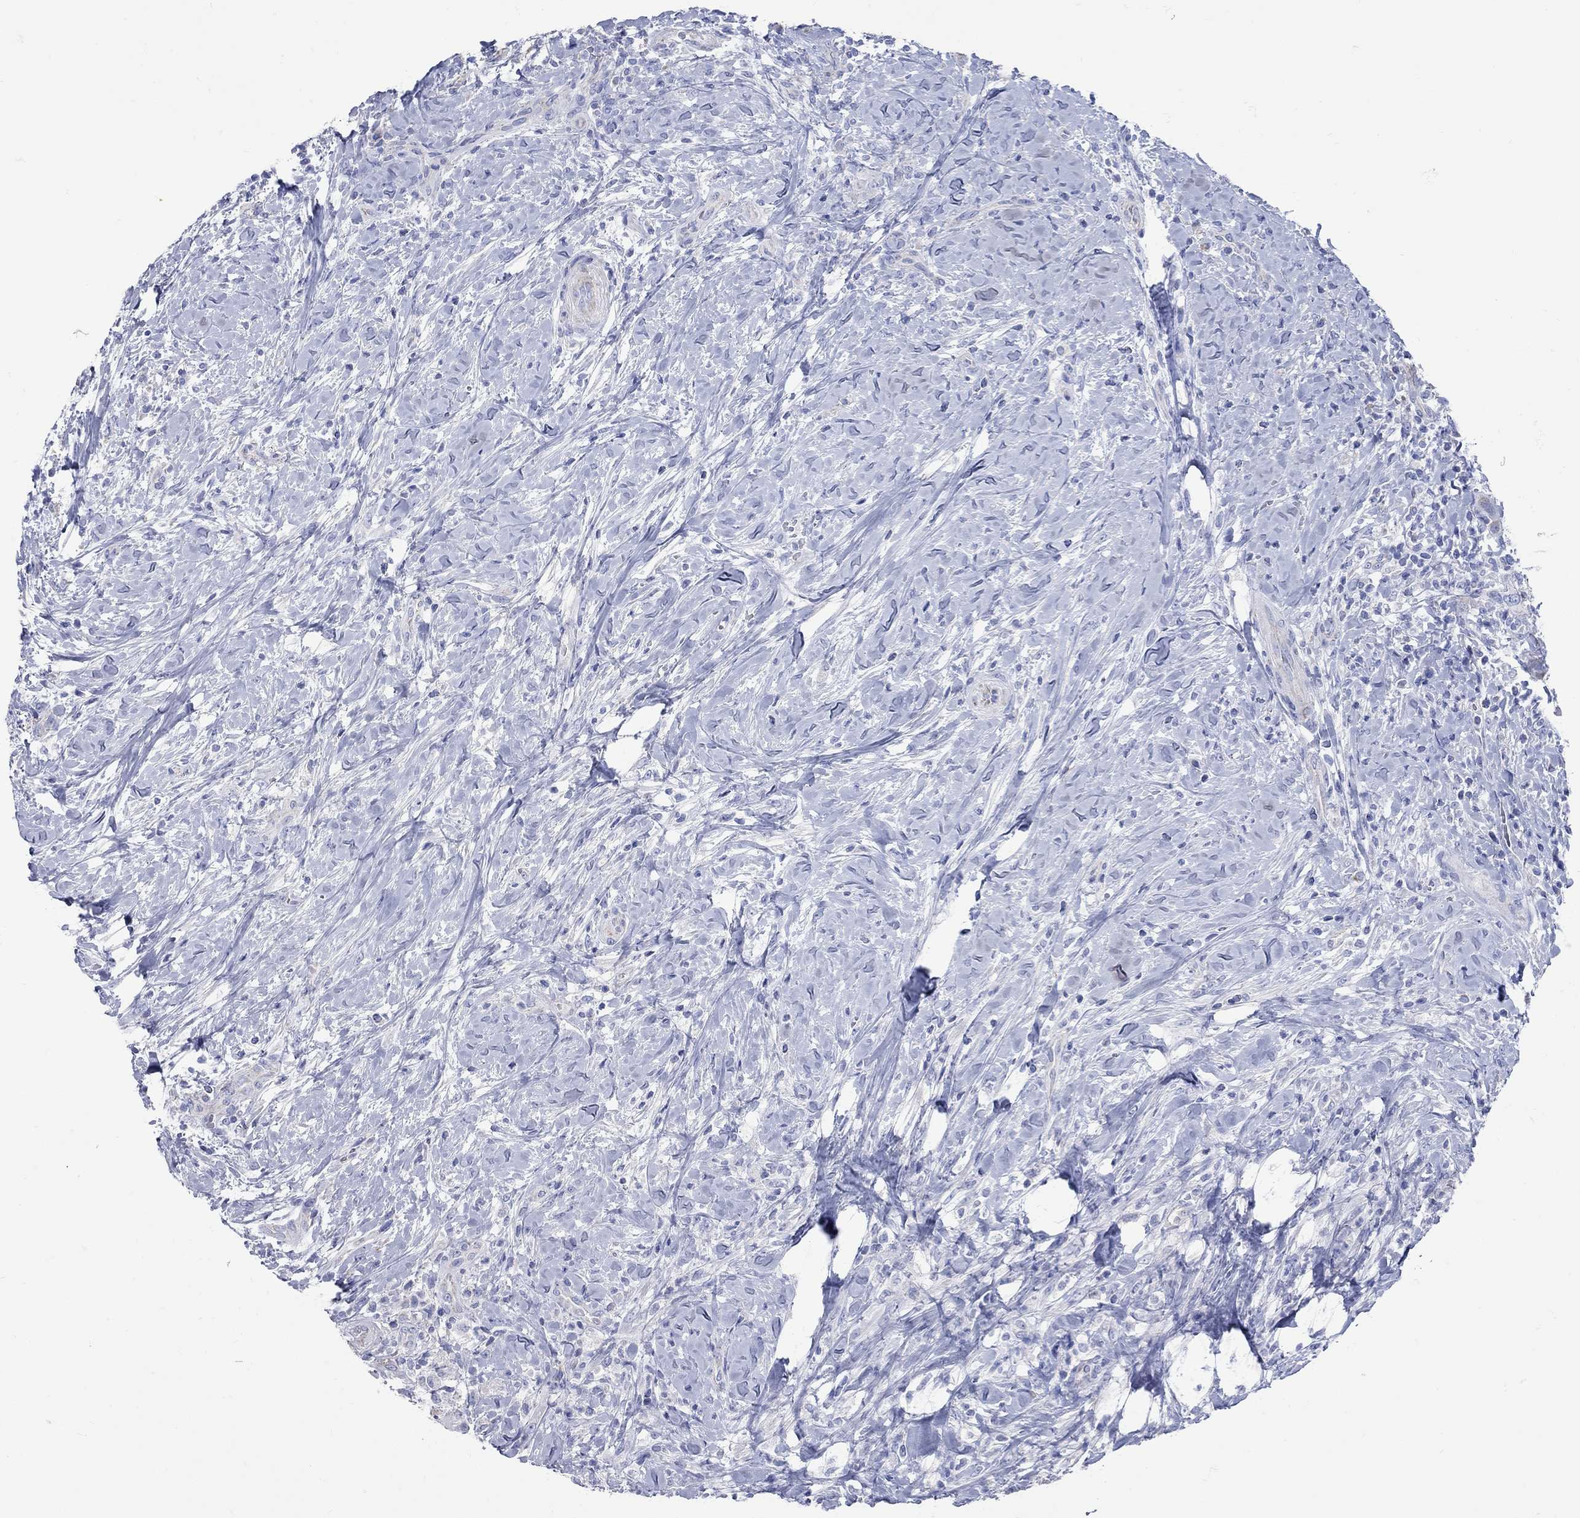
{"staining": {"intensity": "negative", "quantity": "none", "location": "none"}, "tissue": "head and neck cancer", "cell_type": "Tumor cells", "image_type": "cancer", "snomed": [{"axis": "morphology", "description": "Squamous cell carcinoma, NOS"}, {"axis": "topography", "description": "Head-Neck"}], "caption": "Tumor cells show no significant protein staining in head and neck cancer (squamous cell carcinoma).", "gene": "PDZD3", "patient": {"sex": "male", "age": 69}}